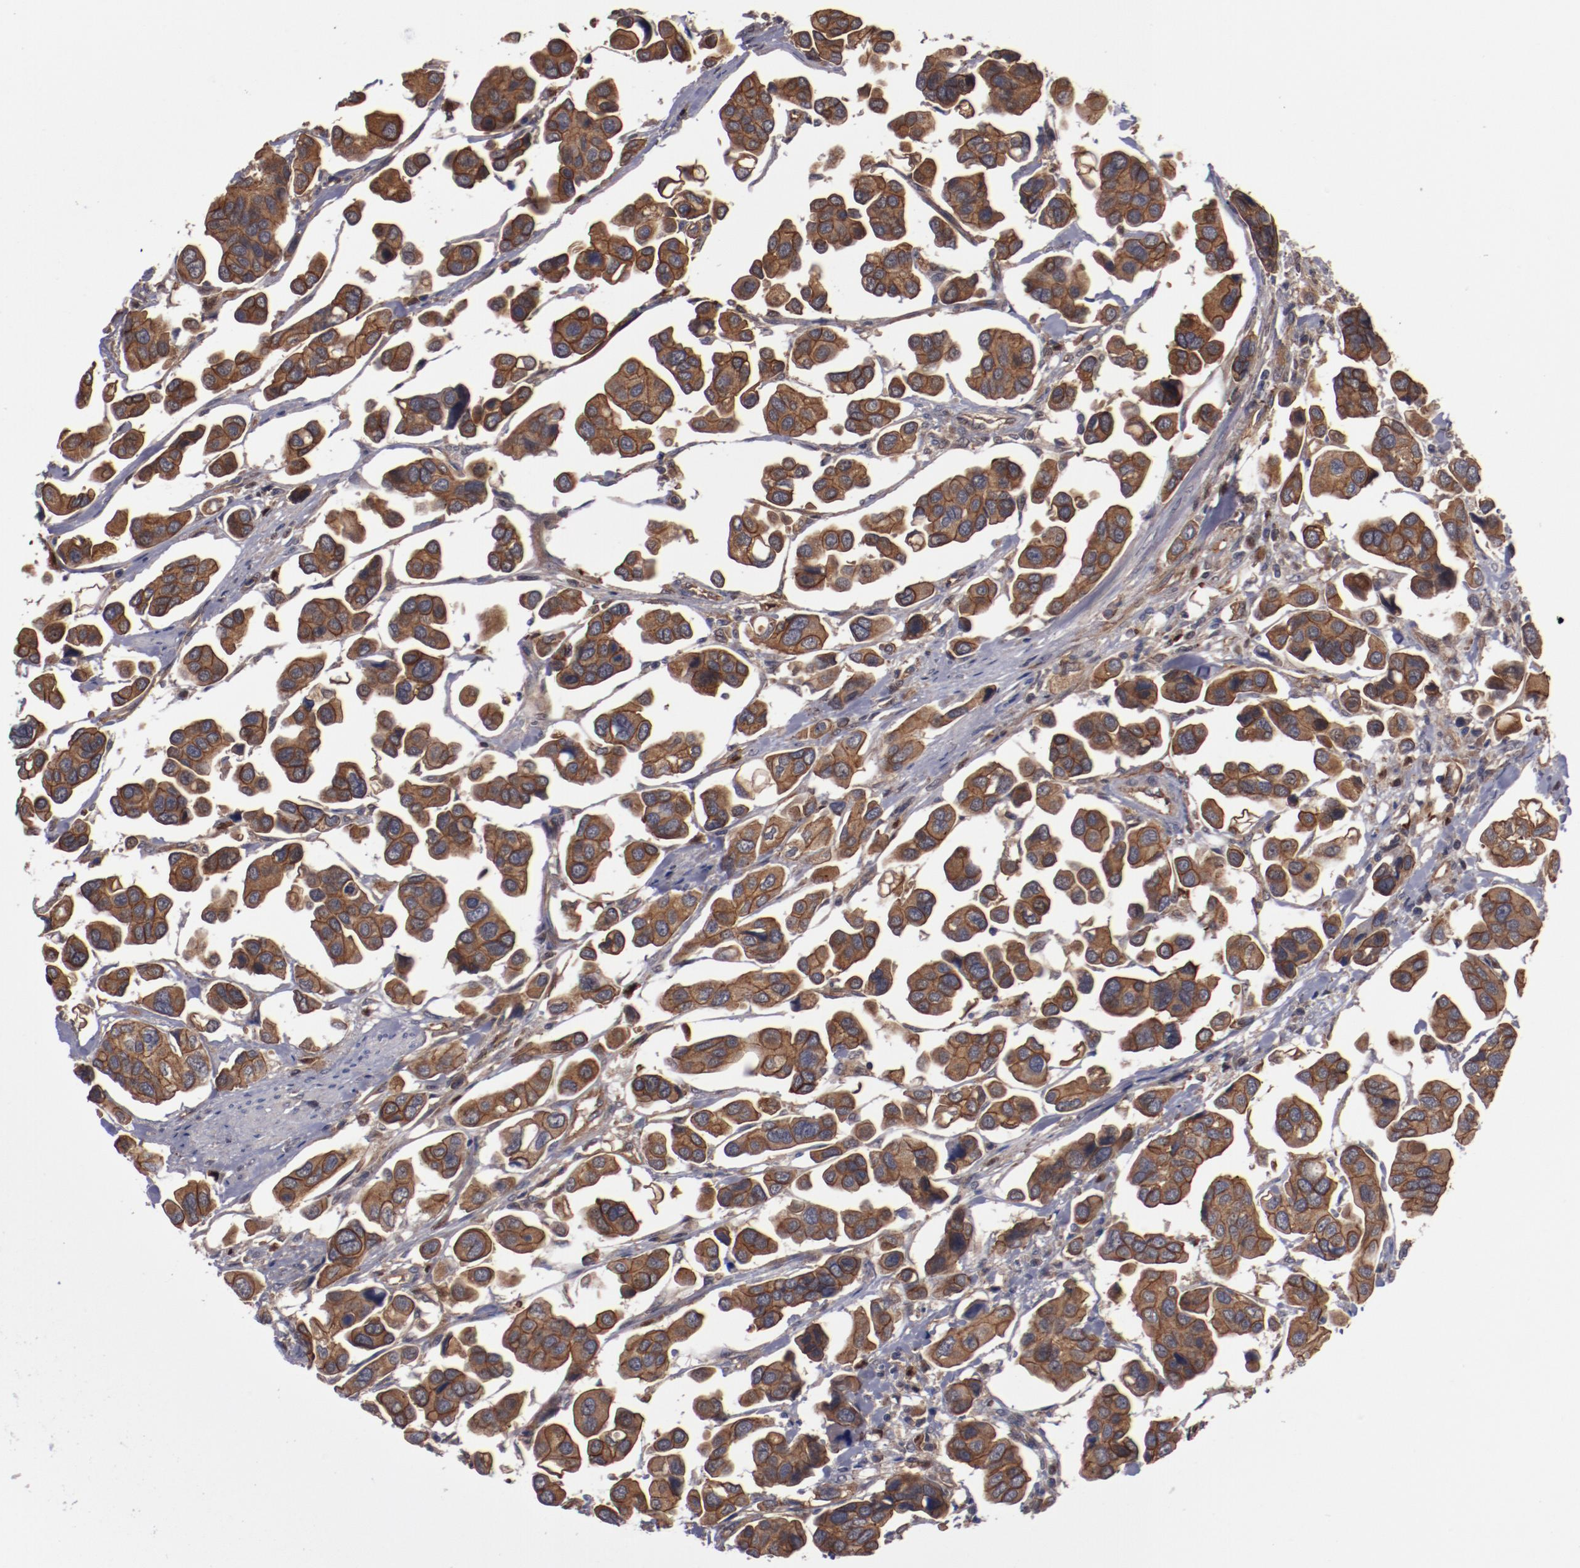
{"staining": {"intensity": "moderate", "quantity": ">75%", "location": "cytoplasmic/membranous"}, "tissue": "urothelial cancer", "cell_type": "Tumor cells", "image_type": "cancer", "snomed": [{"axis": "morphology", "description": "Adenocarcinoma, NOS"}, {"axis": "topography", "description": "Urinary bladder"}], "caption": "A high-resolution image shows immunohistochemistry staining of adenocarcinoma, which demonstrates moderate cytoplasmic/membranous positivity in approximately >75% of tumor cells.", "gene": "DNAAF2", "patient": {"sex": "male", "age": 61}}